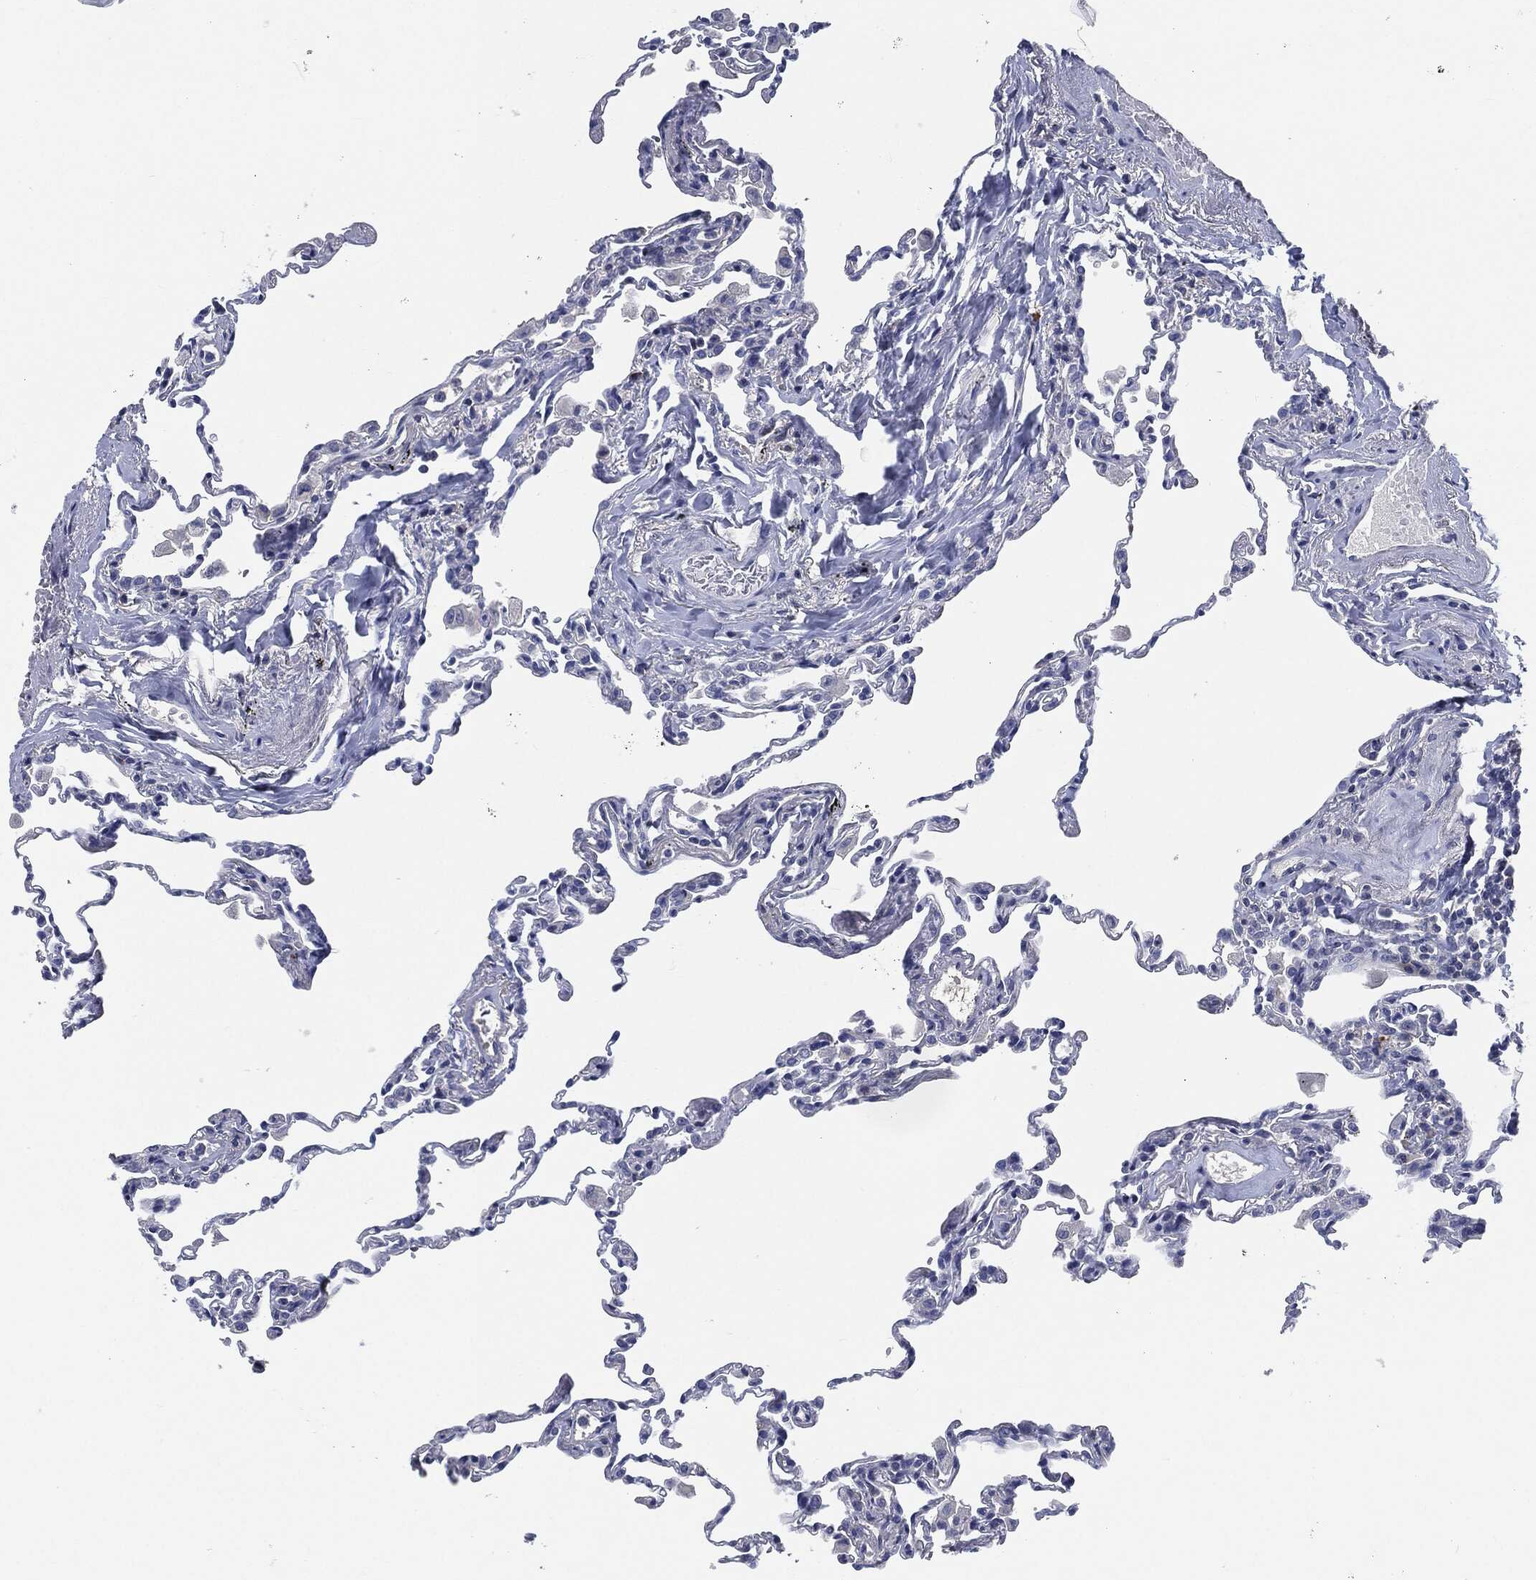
{"staining": {"intensity": "negative", "quantity": "none", "location": "none"}, "tissue": "lung", "cell_type": "Alveolar cells", "image_type": "normal", "snomed": [{"axis": "morphology", "description": "Normal tissue, NOS"}, {"axis": "topography", "description": "Lung"}], "caption": "This is an IHC image of benign lung. There is no expression in alveolar cells.", "gene": "CD27", "patient": {"sex": "female", "age": 57}}